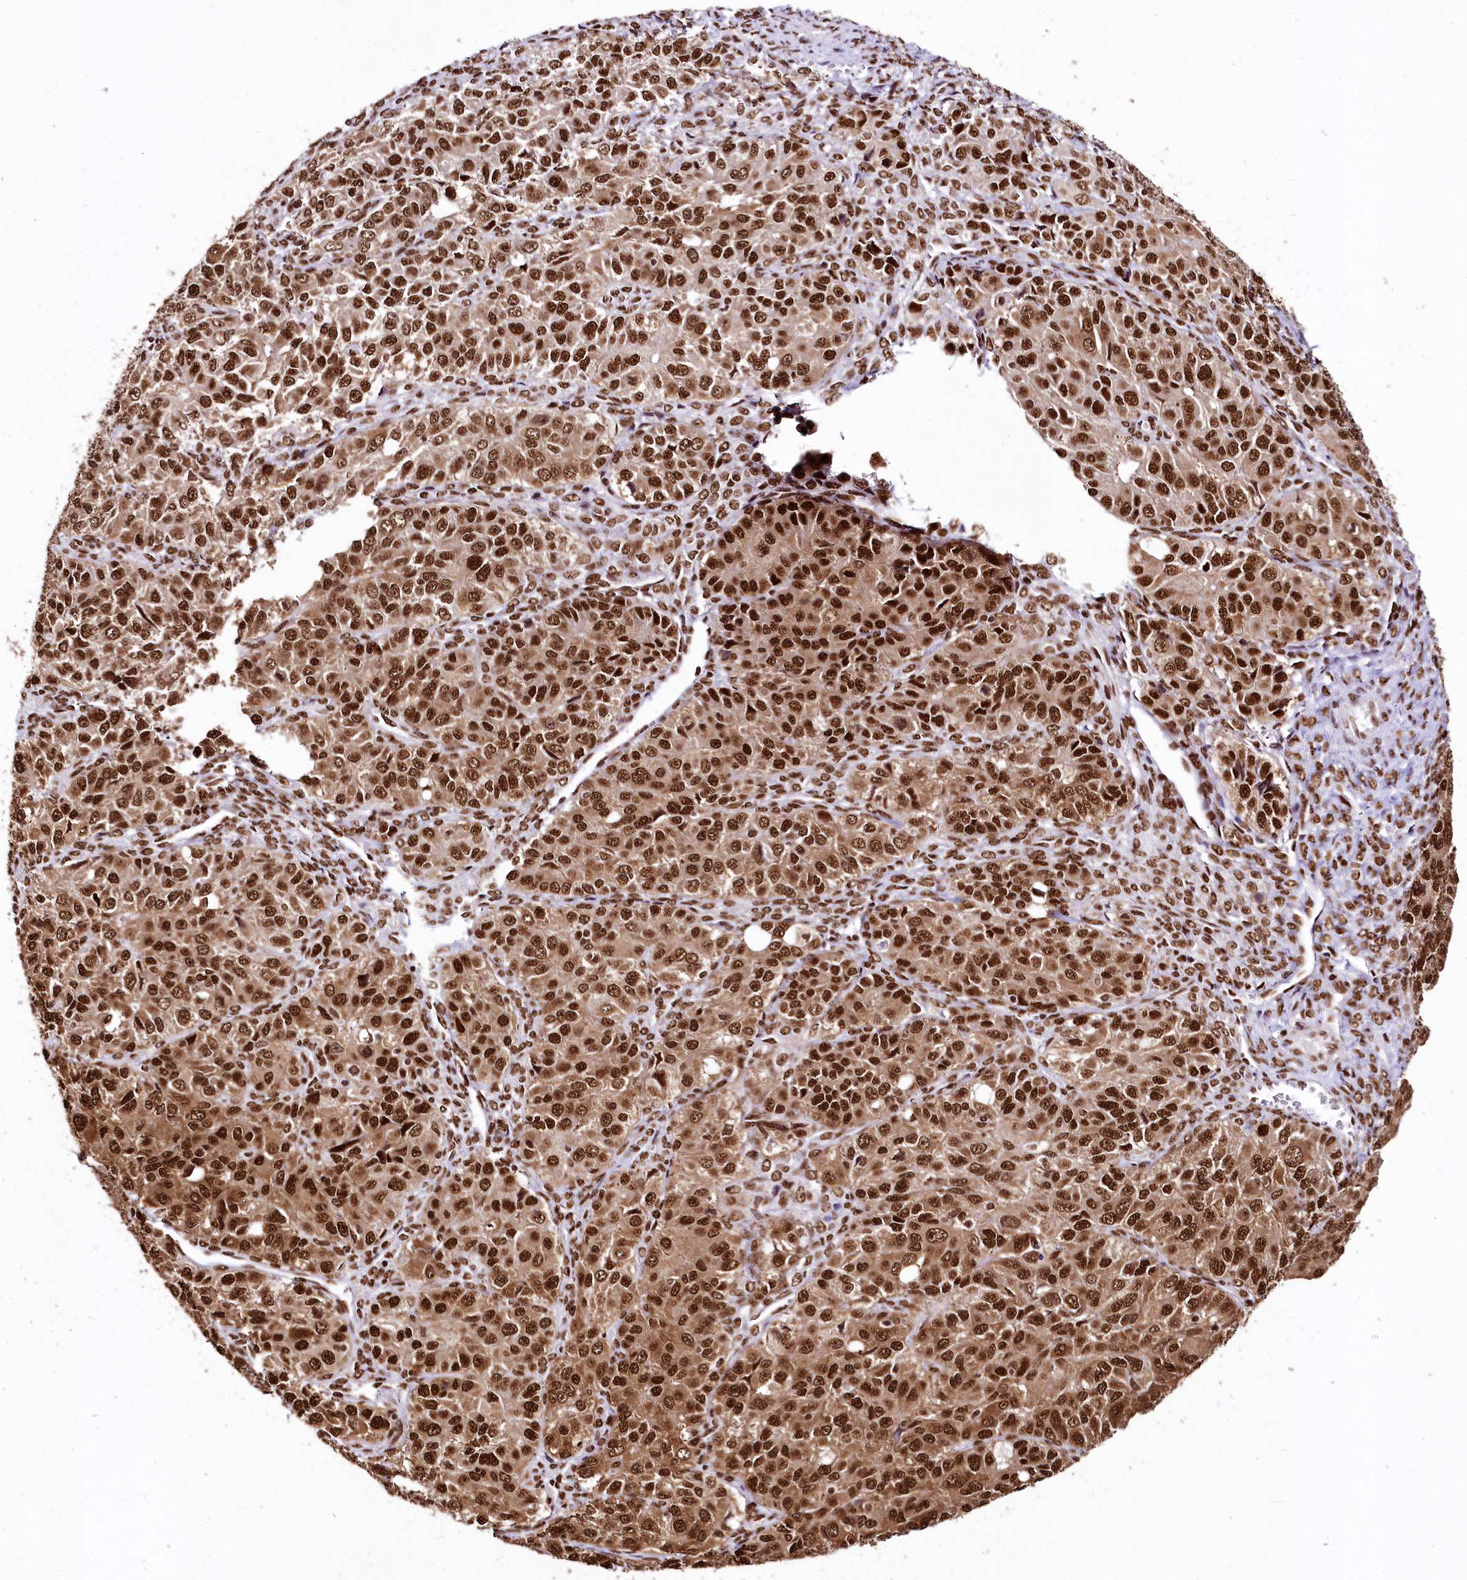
{"staining": {"intensity": "strong", "quantity": ">75%", "location": "cytoplasmic/membranous,nuclear"}, "tissue": "ovarian cancer", "cell_type": "Tumor cells", "image_type": "cancer", "snomed": [{"axis": "morphology", "description": "Carcinoma, endometroid"}, {"axis": "topography", "description": "Ovary"}], "caption": "Brown immunohistochemical staining in human ovarian endometroid carcinoma displays strong cytoplasmic/membranous and nuclear staining in about >75% of tumor cells.", "gene": "SMARCE1", "patient": {"sex": "female", "age": 51}}